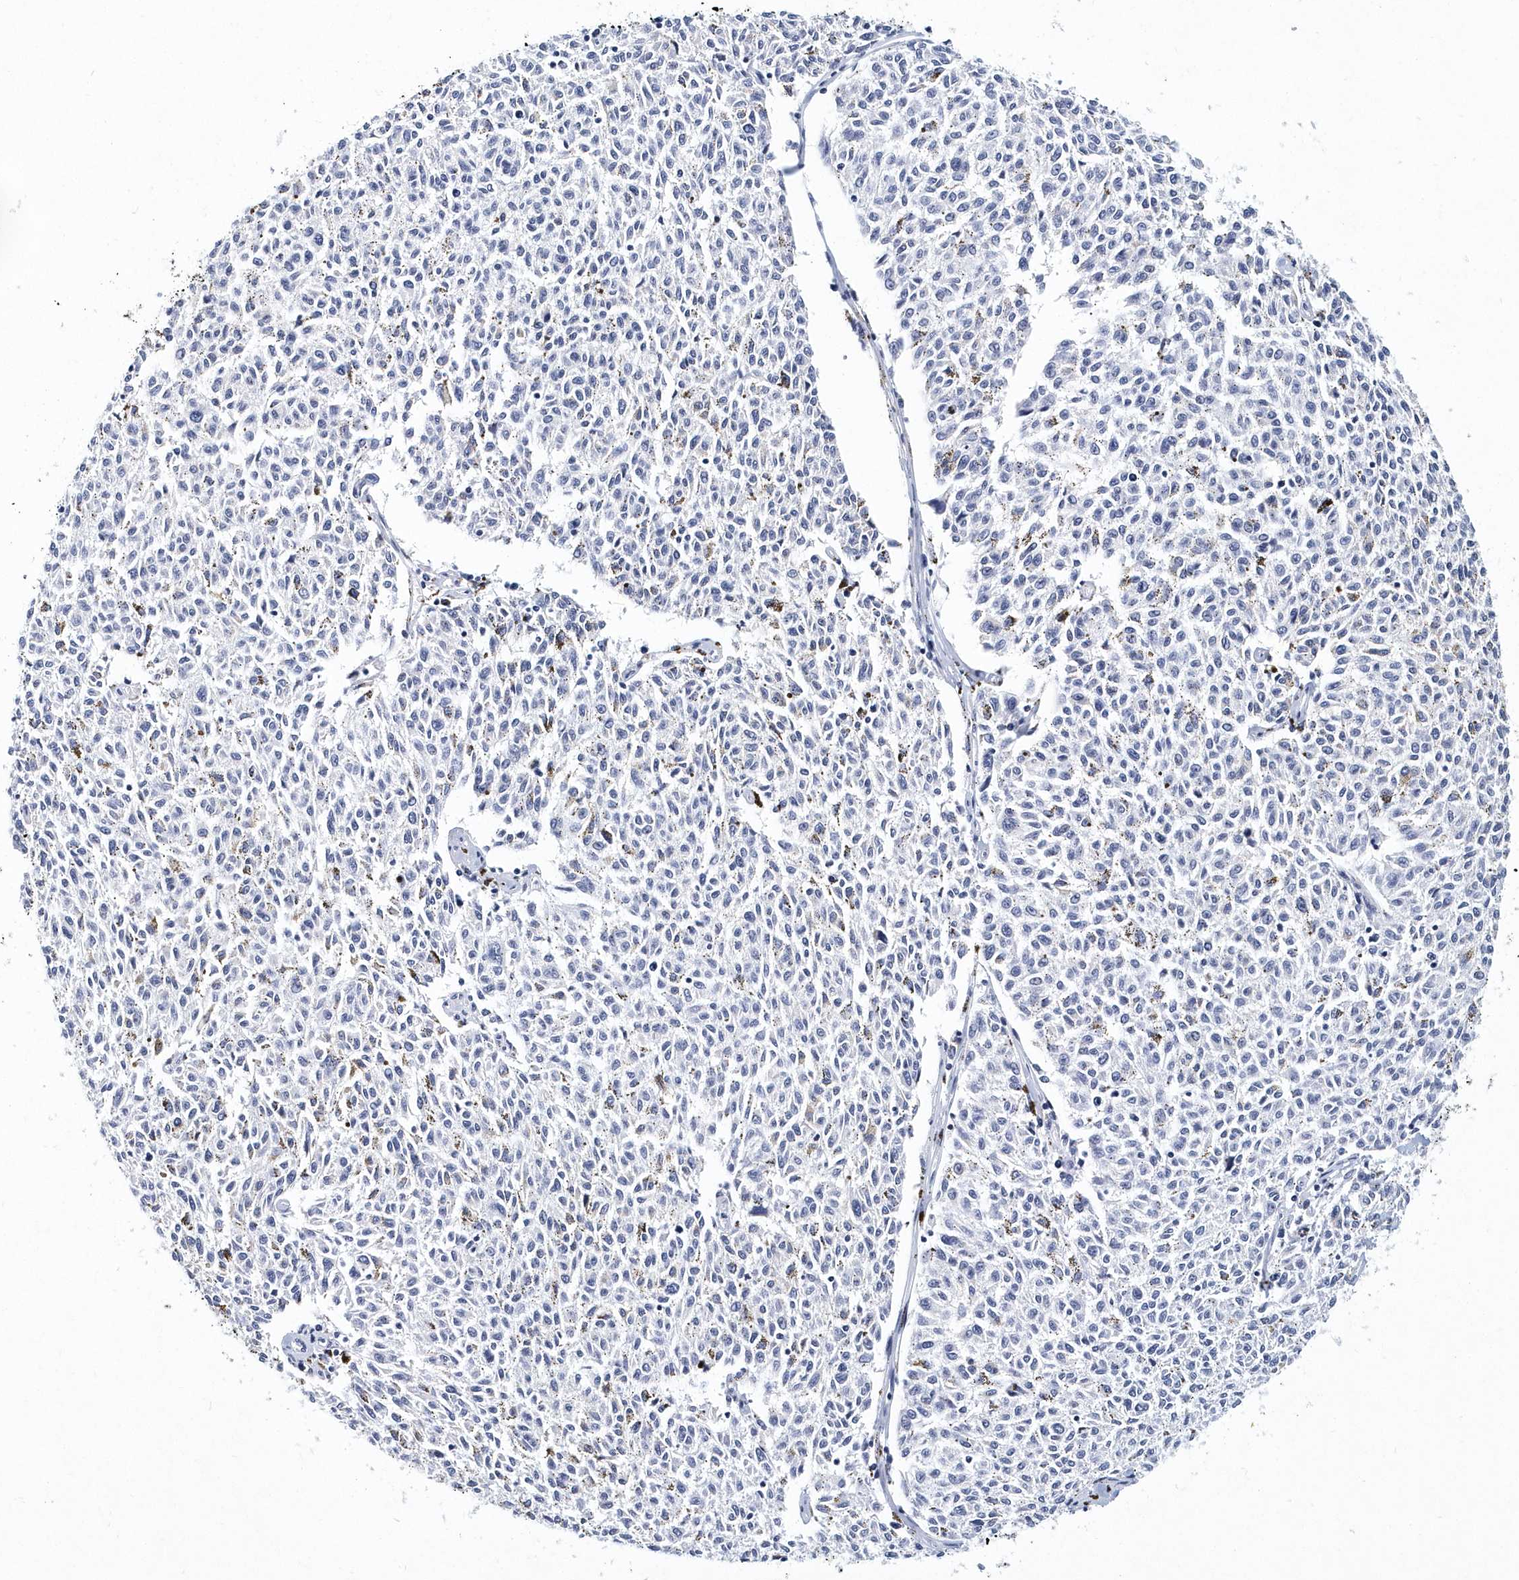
{"staining": {"intensity": "negative", "quantity": "none", "location": "none"}, "tissue": "melanoma", "cell_type": "Tumor cells", "image_type": "cancer", "snomed": [{"axis": "morphology", "description": "Malignant melanoma, NOS"}, {"axis": "topography", "description": "Skin"}], "caption": "IHC image of malignant melanoma stained for a protein (brown), which demonstrates no staining in tumor cells.", "gene": "ITGA2B", "patient": {"sex": "female", "age": 72}}